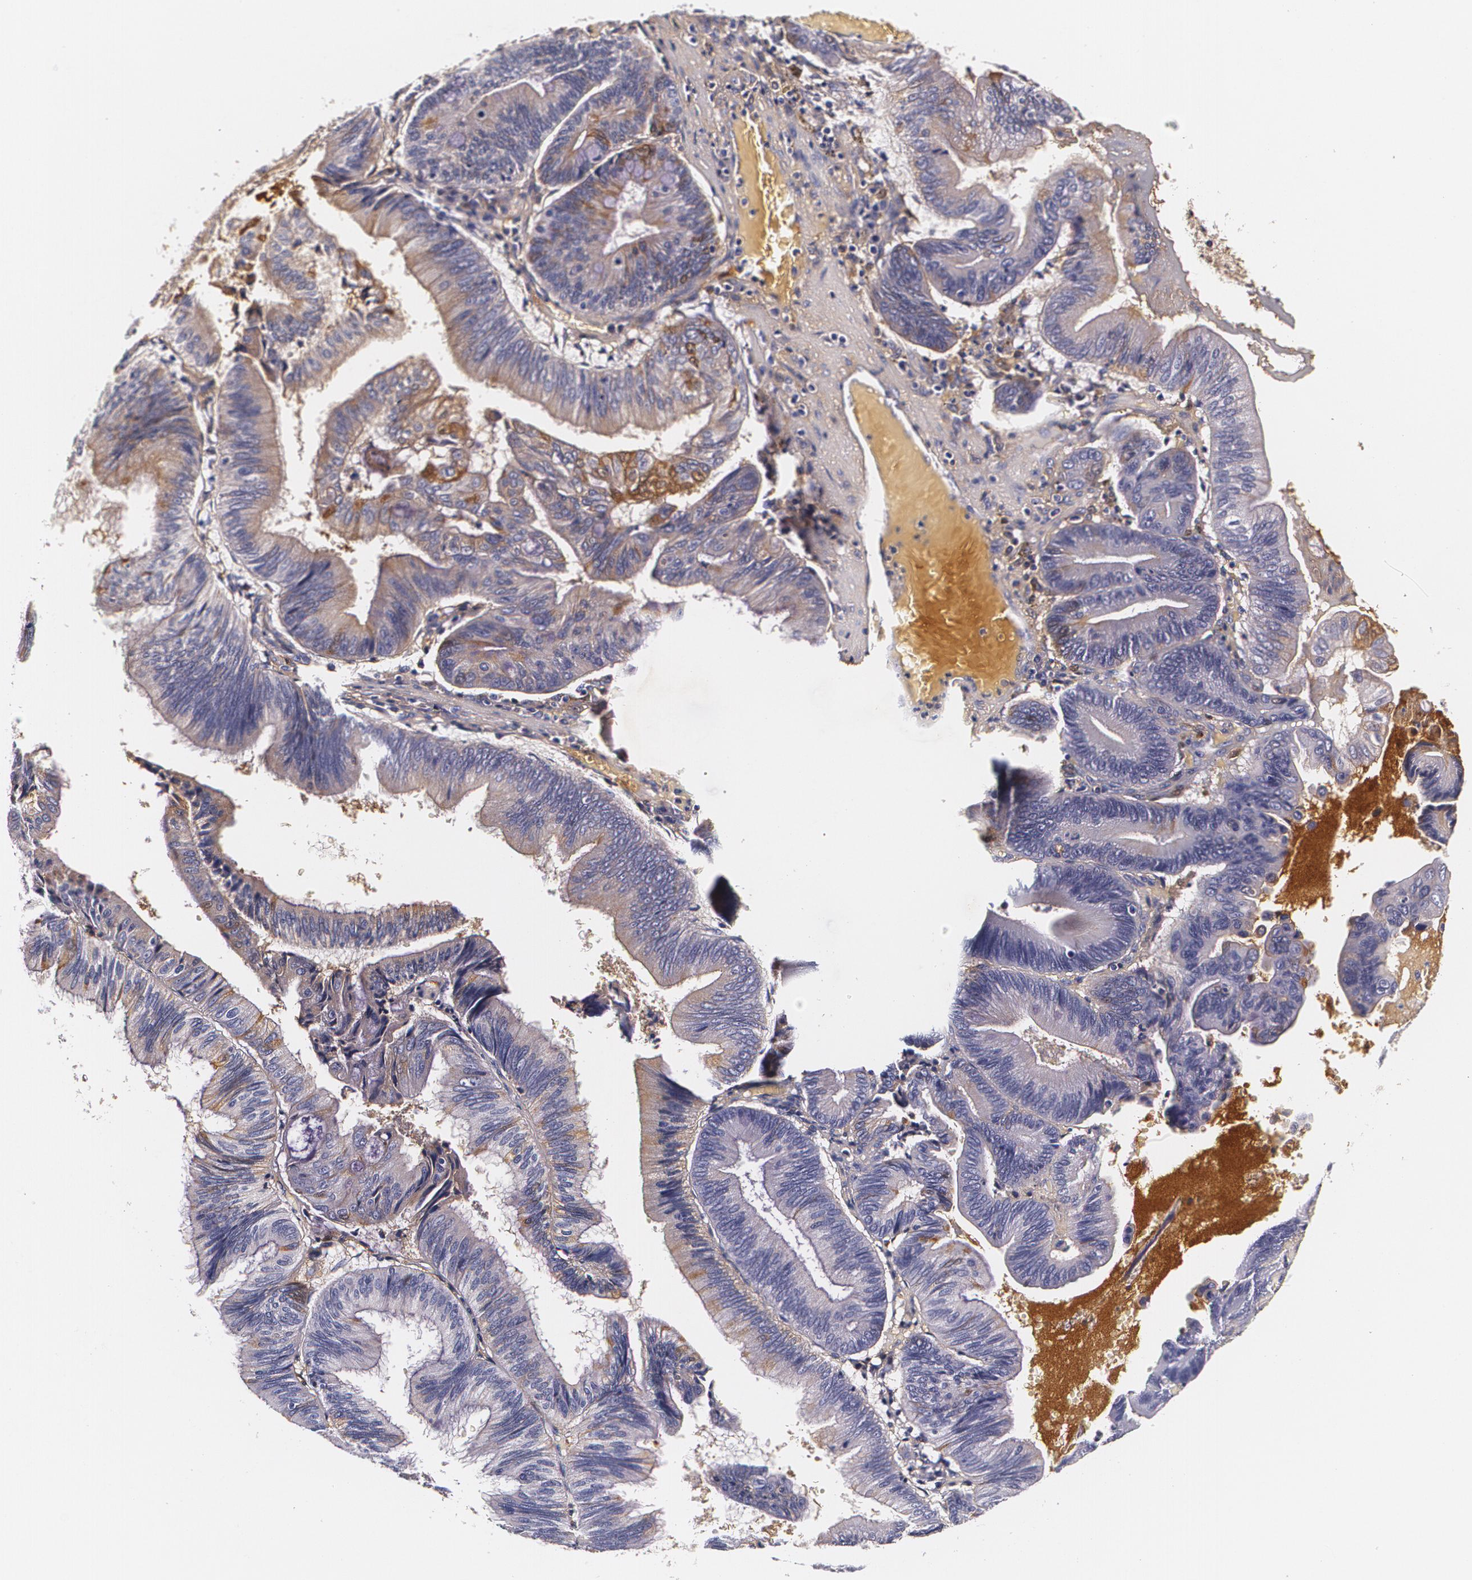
{"staining": {"intensity": "weak", "quantity": ">75%", "location": "cytoplasmic/membranous"}, "tissue": "pancreatic cancer", "cell_type": "Tumor cells", "image_type": "cancer", "snomed": [{"axis": "morphology", "description": "Adenocarcinoma, NOS"}, {"axis": "topography", "description": "Pancreas"}], "caption": "This photomicrograph exhibits pancreatic adenocarcinoma stained with immunohistochemistry to label a protein in brown. The cytoplasmic/membranous of tumor cells show weak positivity for the protein. Nuclei are counter-stained blue.", "gene": "TTR", "patient": {"sex": "male", "age": 82}}